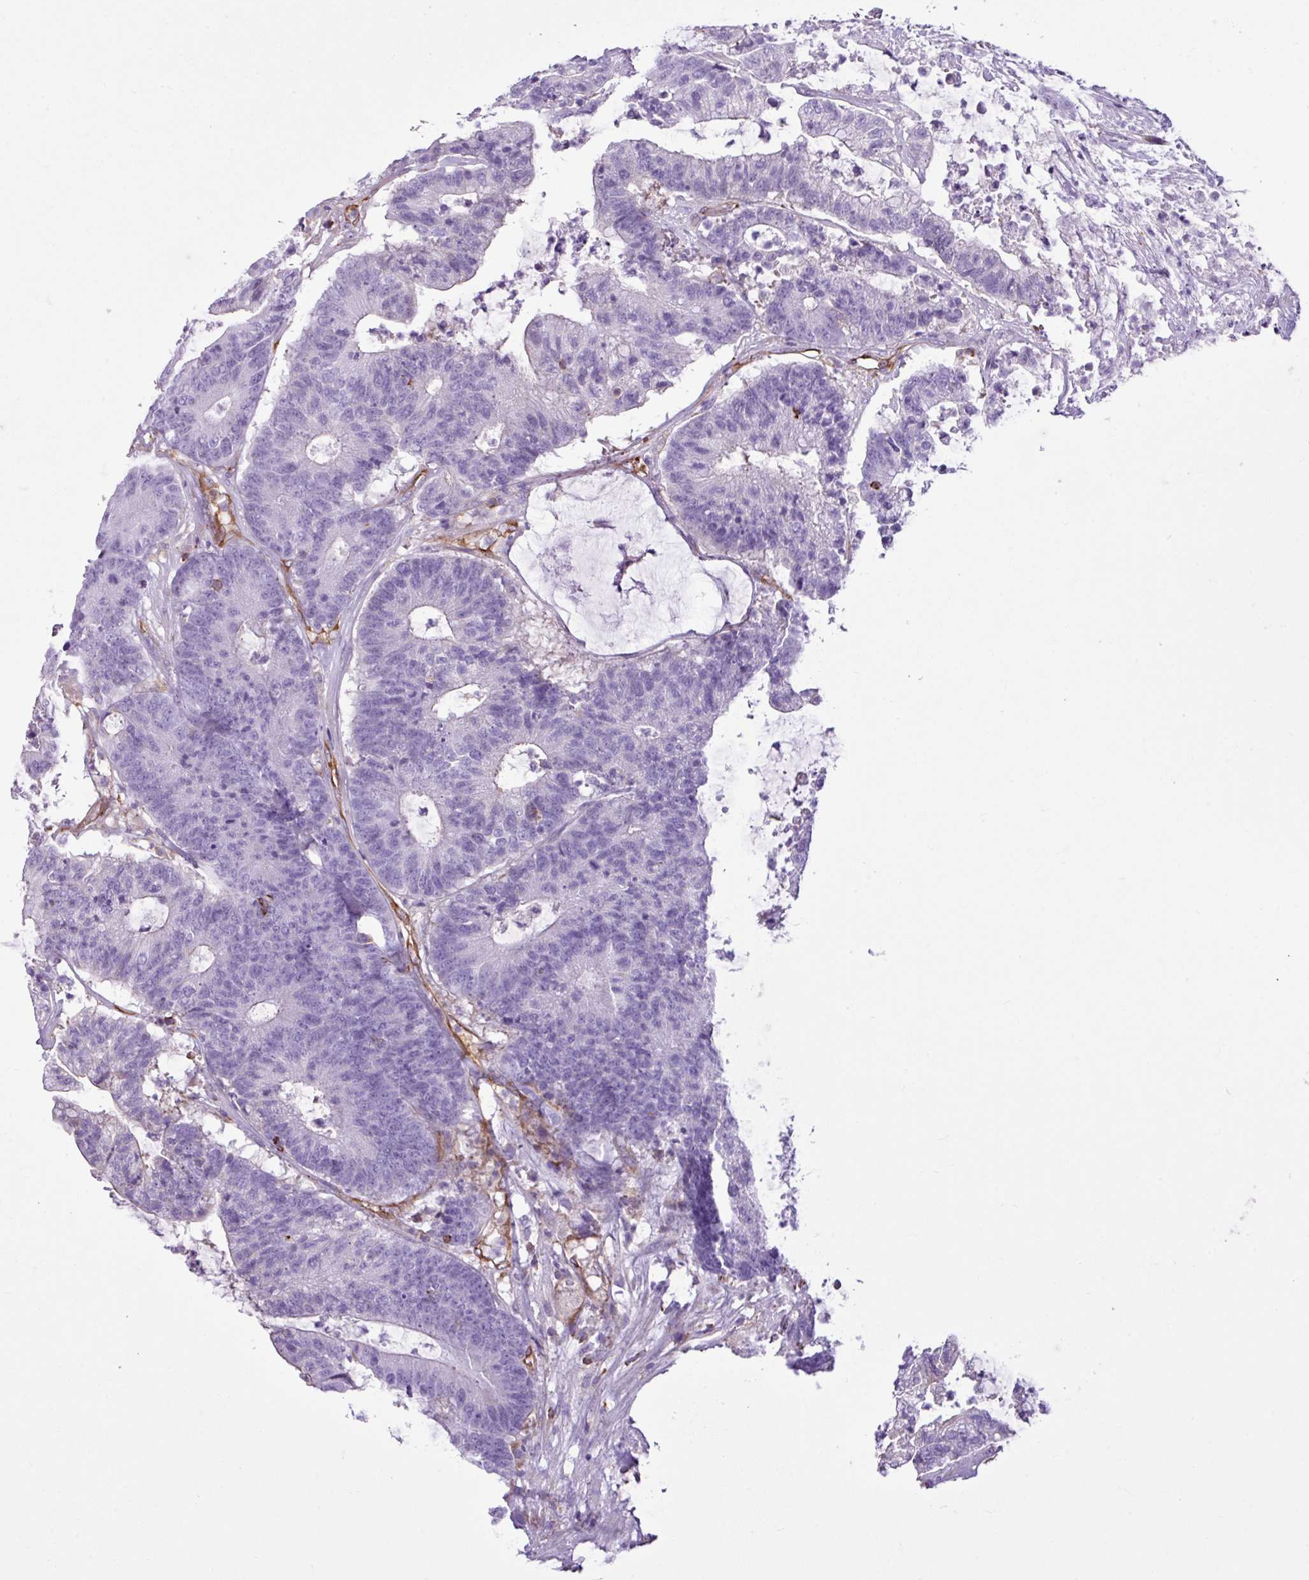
{"staining": {"intensity": "negative", "quantity": "none", "location": "none"}, "tissue": "colorectal cancer", "cell_type": "Tumor cells", "image_type": "cancer", "snomed": [{"axis": "morphology", "description": "Adenocarcinoma, NOS"}, {"axis": "topography", "description": "Colon"}], "caption": "The immunohistochemistry (IHC) histopathology image has no significant positivity in tumor cells of colorectal adenocarcinoma tissue. (IHC, brightfield microscopy, high magnification).", "gene": "EME2", "patient": {"sex": "female", "age": 84}}